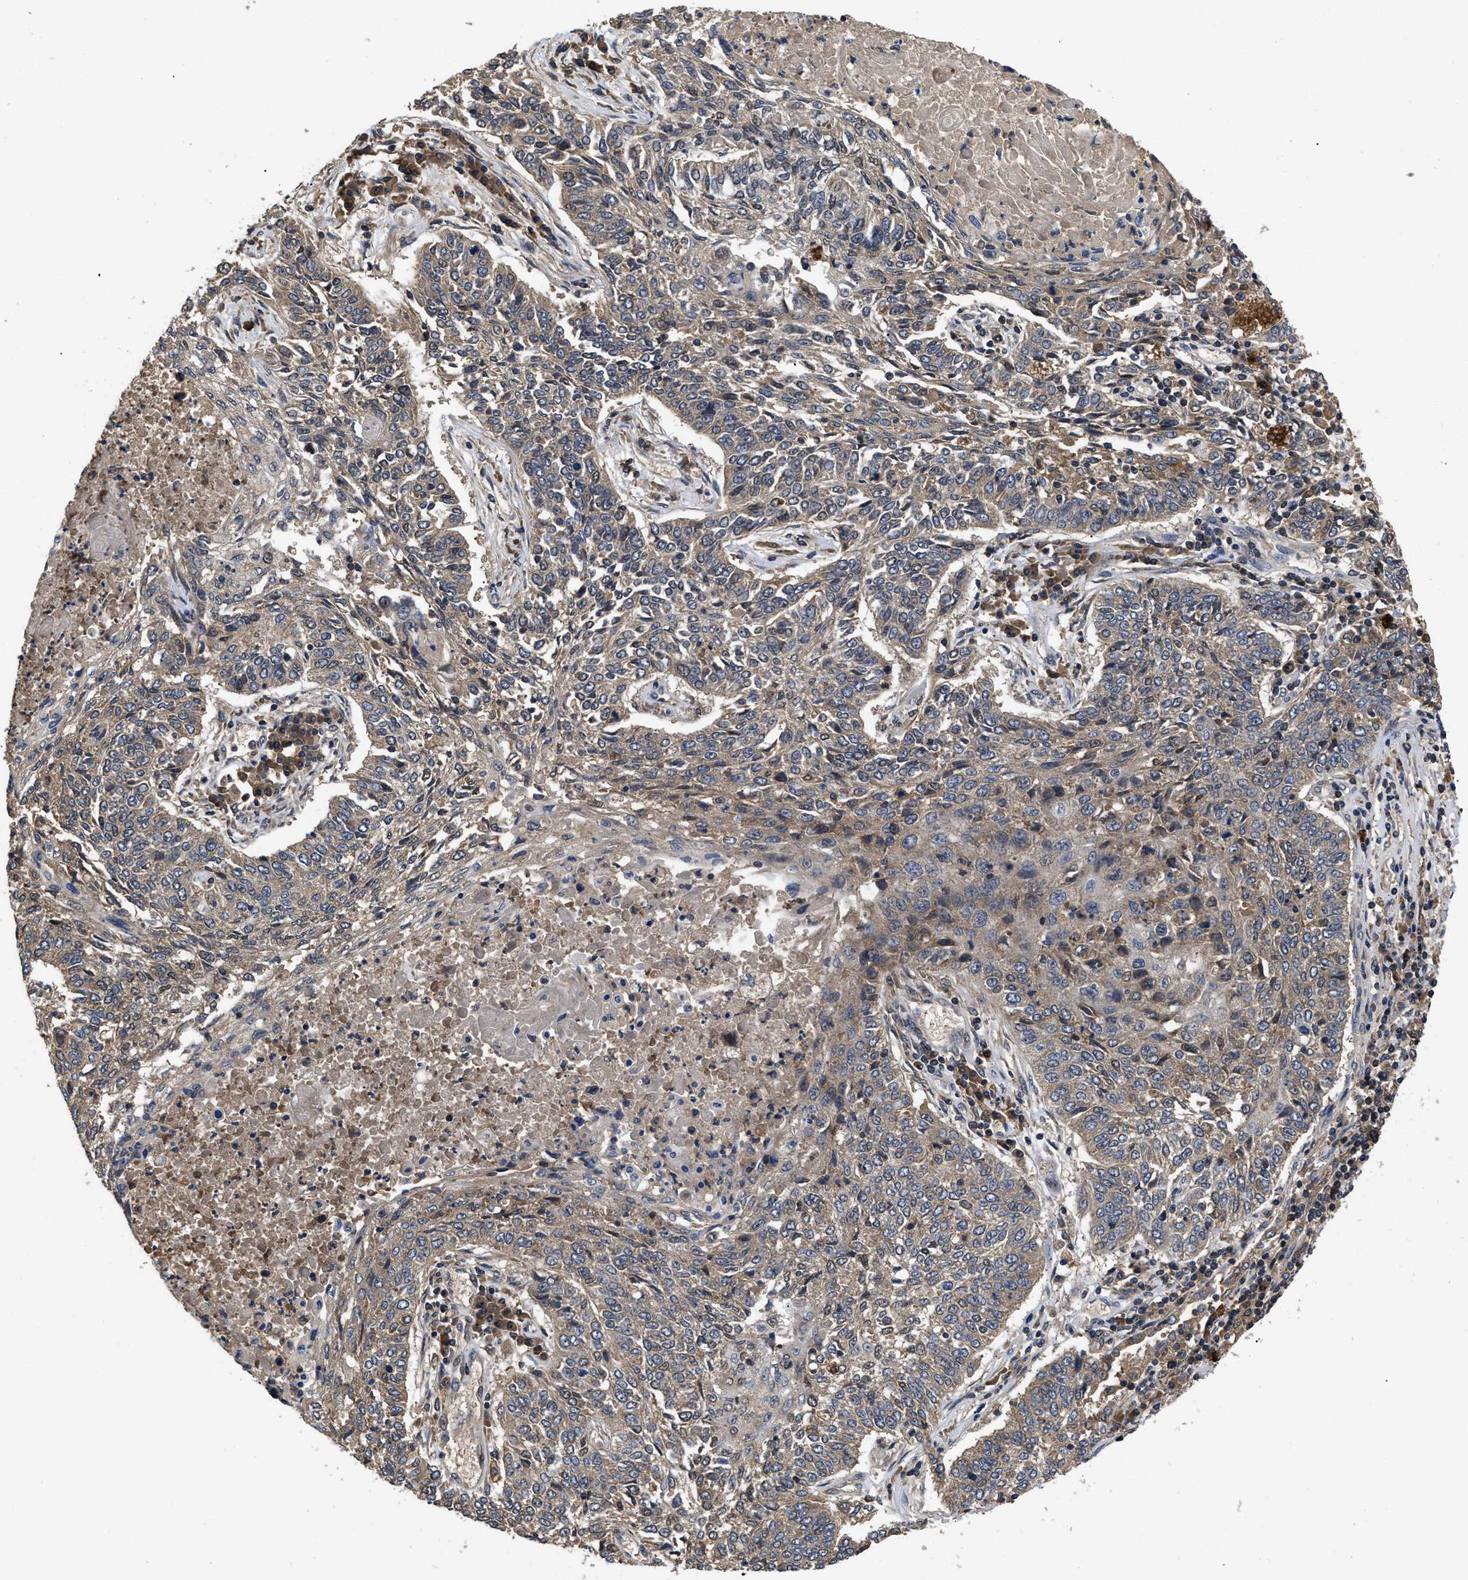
{"staining": {"intensity": "weak", "quantity": ">75%", "location": "cytoplasmic/membranous"}, "tissue": "lung cancer", "cell_type": "Tumor cells", "image_type": "cancer", "snomed": [{"axis": "morphology", "description": "Normal tissue, NOS"}, {"axis": "morphology", "description": "Squamous cell carcinoma, NOS"}, {"axis": "topography", "description": "Cartilage tissue"}, {"axis": "topography", "description": "Bronchus"}, {"axis": "topography", "description": "Lung"}], "caption": "A low amount of weak cytoplasmic/membranous staining is identified in approximately >75% of tumor cells in lung squamous cell carcinoma tissue.", "gene": "LRRC3", "patient": {"sex": "female", "age": 49}}